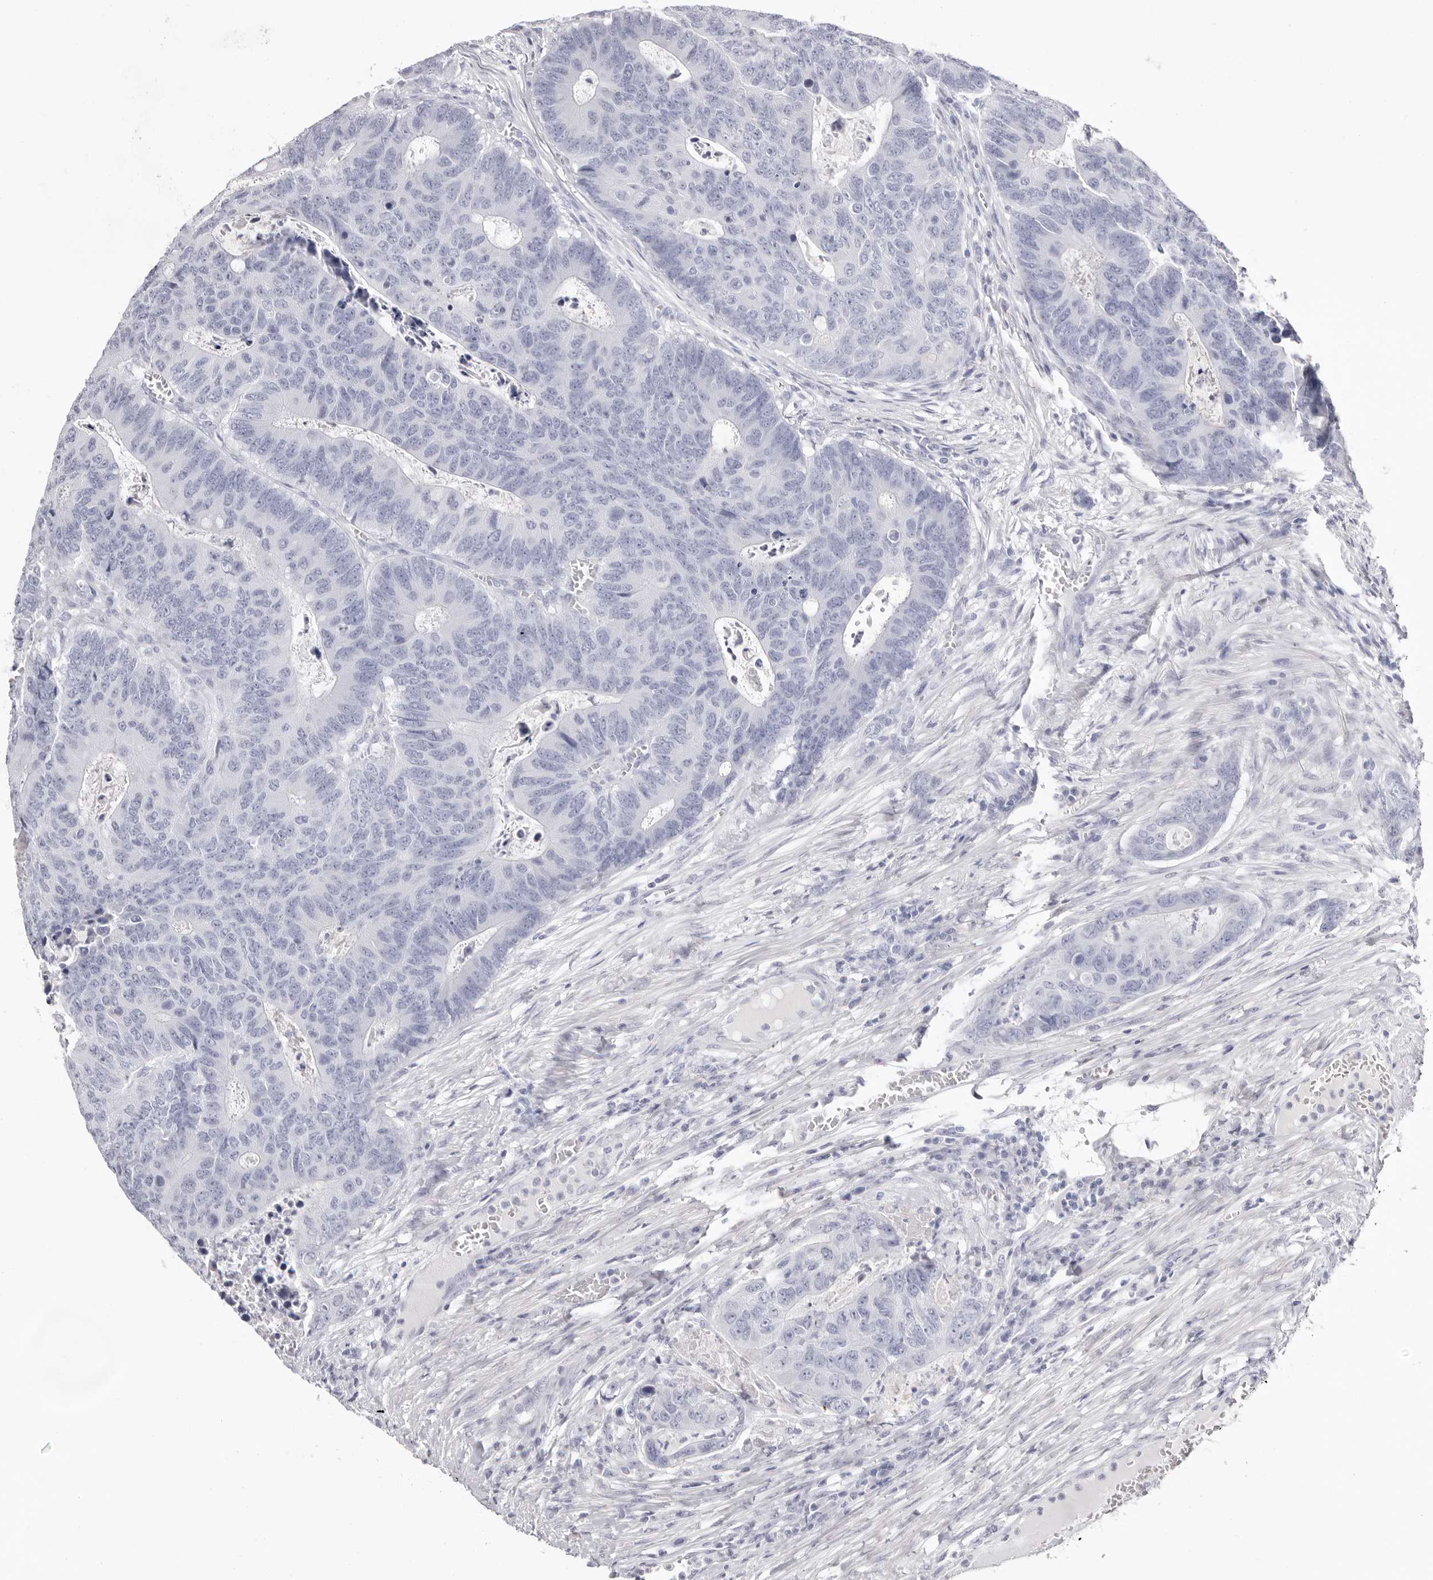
{"staining": {"intensity": "negative", "quantity": "none", "location": "none"}, "tissue": "colorectal cancer", "cell_type": "Tumor cells", "image_type": "cancer", "snomed": [{"axis": "morphology", "description": "Adenocarcinoma, NOS"}, {"axis": "topography", "description": "Colon"}], "caption": "Immunohistochemistry image of colorectal cancer (adenocarcinoma) stained for a protein (brown), which exhibits no positivity in tumor cells. (DAB IHC, high magnification).", "gene": "LPO", "patient": {"sex": "male", "age": 87}}